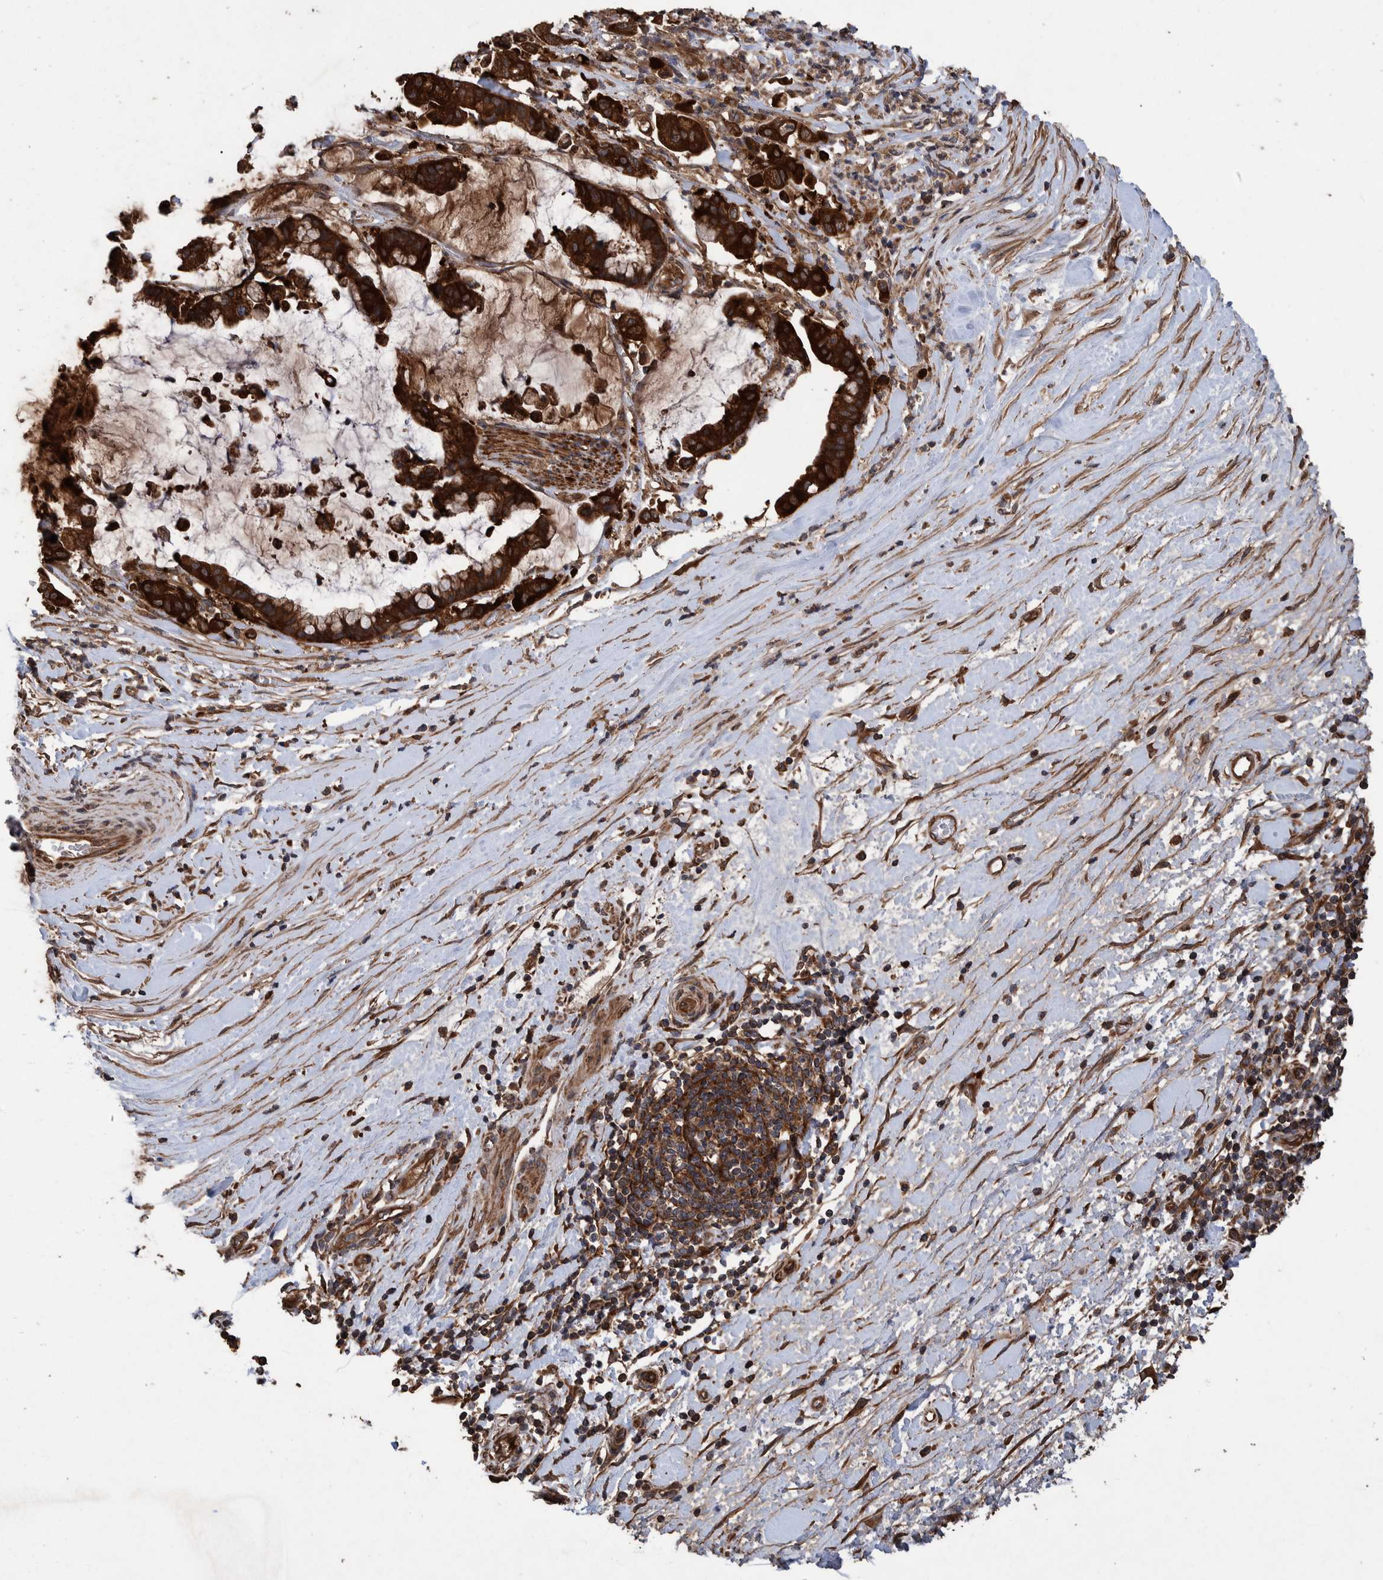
{"staining": {"intensity": "strong", "quantity": ">75%", "location": "cytoplasmic/membranous"}, "tissue": "pancreatic cancer", "cell_type": "Tumor cells", "image_type": "cancer", "snomed": [{"axis": "morphology", "description": "Adenocarcinoma, NOS"}, {"axis": "topography", "description": "Pancreas"}], "caption": "About >75% of tumor cells in human pancreatic cancer (adenocarcinoma) show strong cytoplasmic/membranous protein positivity as visualized by brown immunohistochemical staining.", "gene": "TRIM16", "patient": {"sex": "male", "age": 41}}